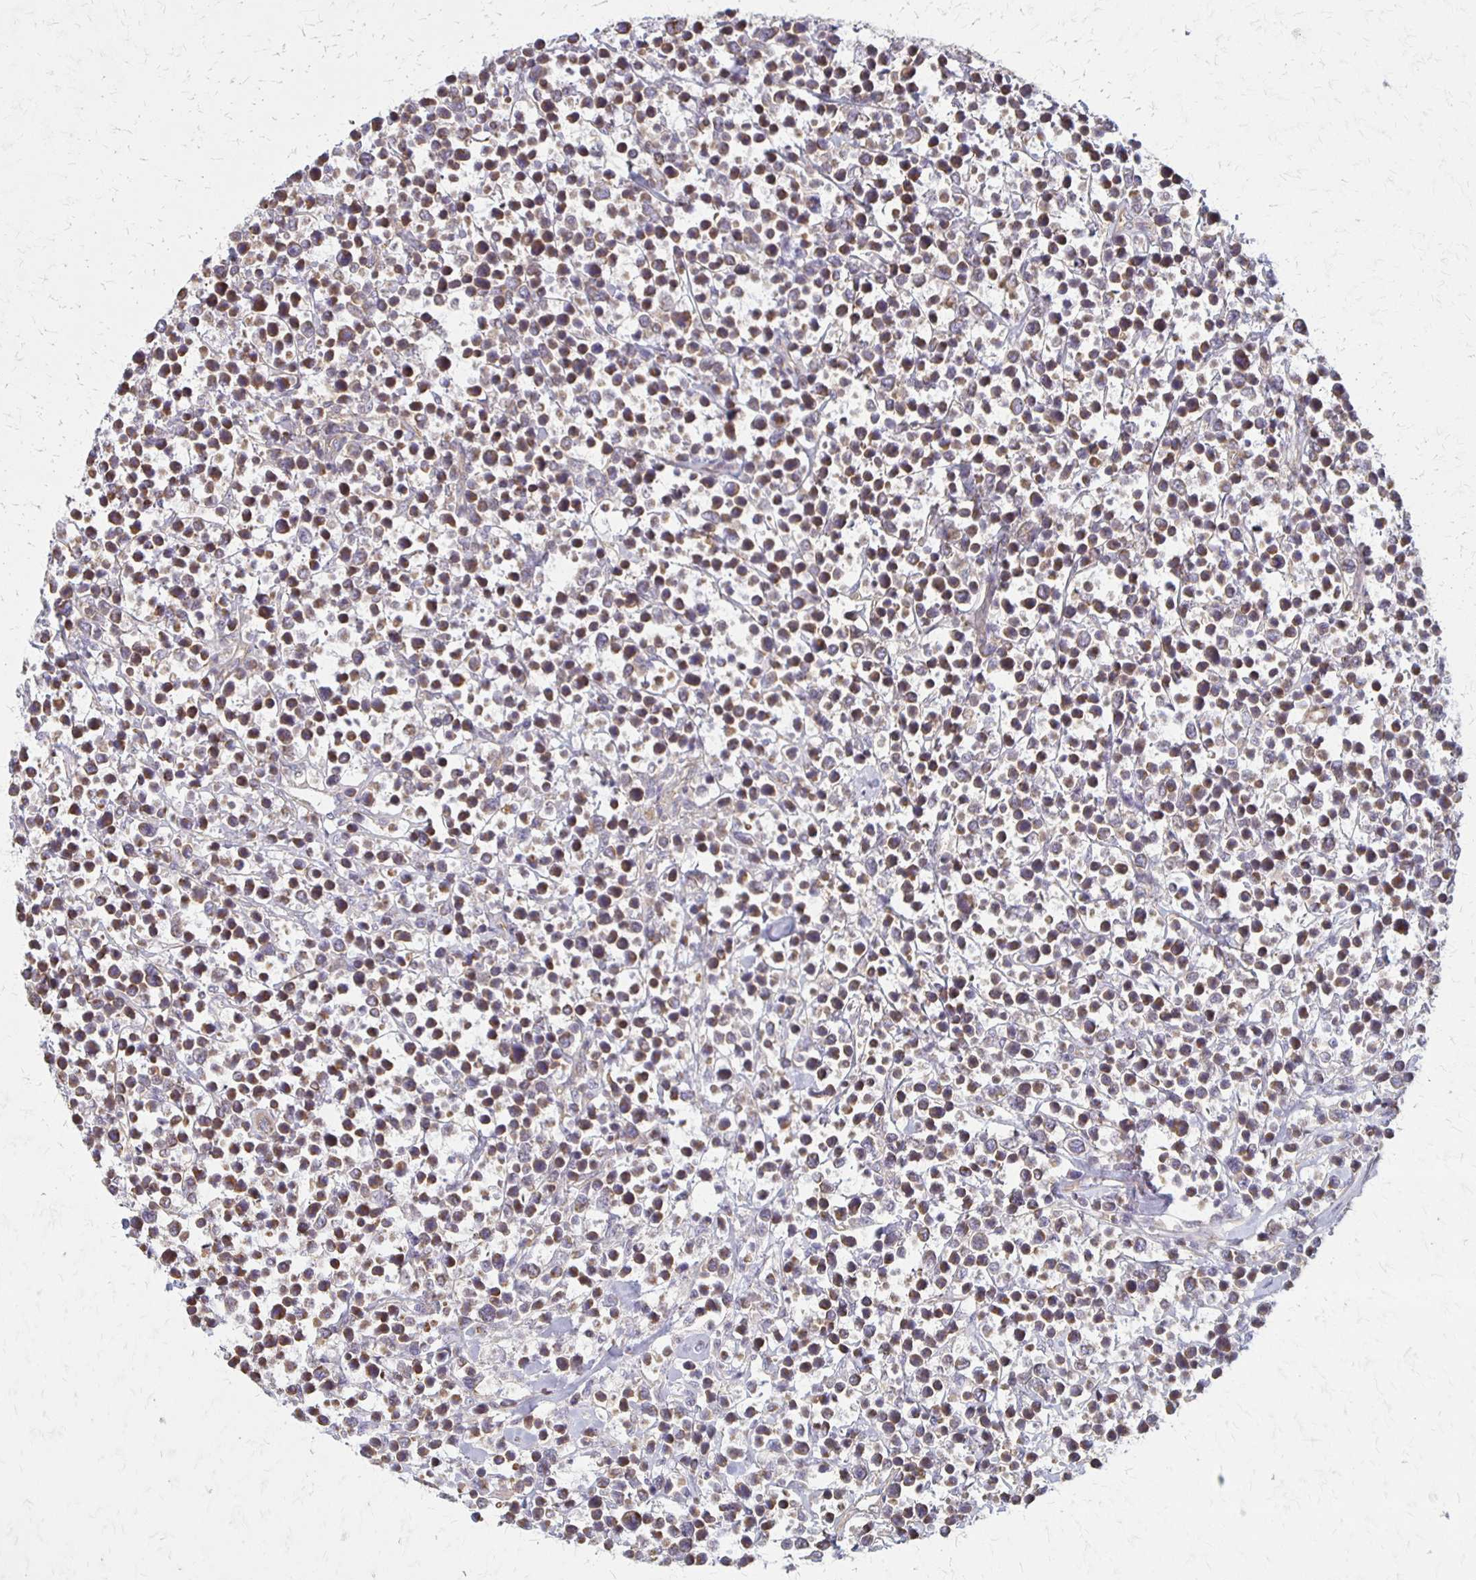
{"staining": {"intensity": "moderate", "quantity": "<25%", "location": "cytoplasmic/membranous"}, "tissue": "lymphoma", "cell_type": "Tumor cells", "image_type": "cancer", "snomed": [{"axis": "morphology", "description": "Malignant lymphoma, non-Hodgkin's type, High grade"}, {"axis": "topography", "description": "Soft tissue"}], "caption": "High-power microscopy captured an immunohistochemistry image of malignant lymphoma, non-Hodgkin's type (high-grade), revealing moderate cytoplasmic/membranous expression in approximately <25% of tumor cells.", "gene": "EIF4EBP2", "patient": {"sex": "female", "age": 56}}